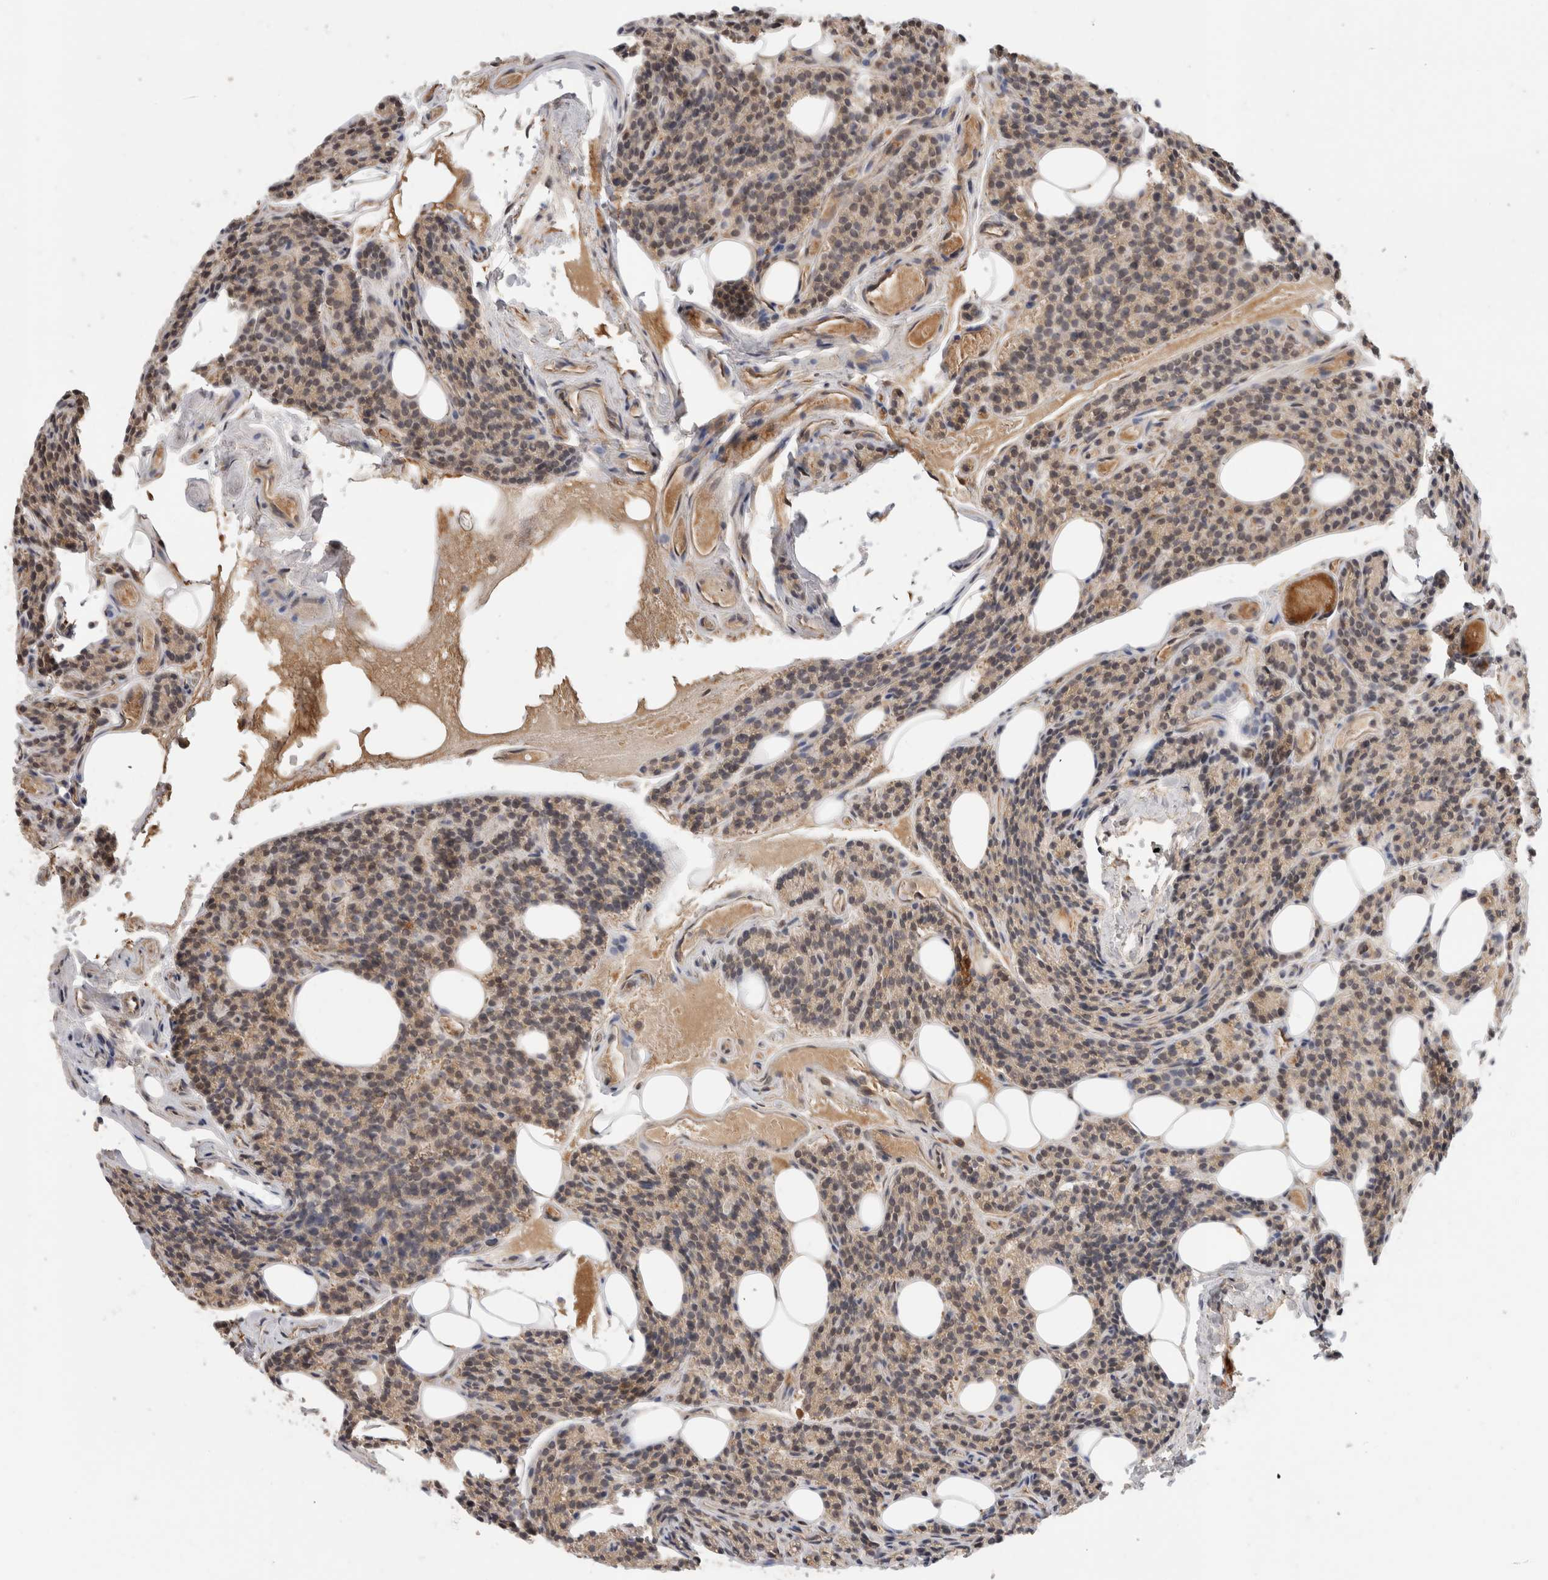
{"staining": {"intensity": "weak", "quantity": ">75%", "location": "cytoplasmic/membranous,nuclear"}, "tissue": "parathyroid gland", "cell_type": "Glandular cells", "image_type": "normal", "snomed": [{"axis": "morphology", "description": "Normal tissue, NOS"}, {"axis": "topography", "description": "Parathyroid gland"}], "caption": "A photomicrograph of parathyroid gland stained for a protein demonstrates weak cytoplasmic/membranous,nuclear brown staining in glandular cells. The protein of interest is stained brown, and the nuclei are stained in blue (DAB IHC with brightfield microscopy, high magnification).", "gene": "APOL2", "patient": {"sex": "female", "age": 85}}